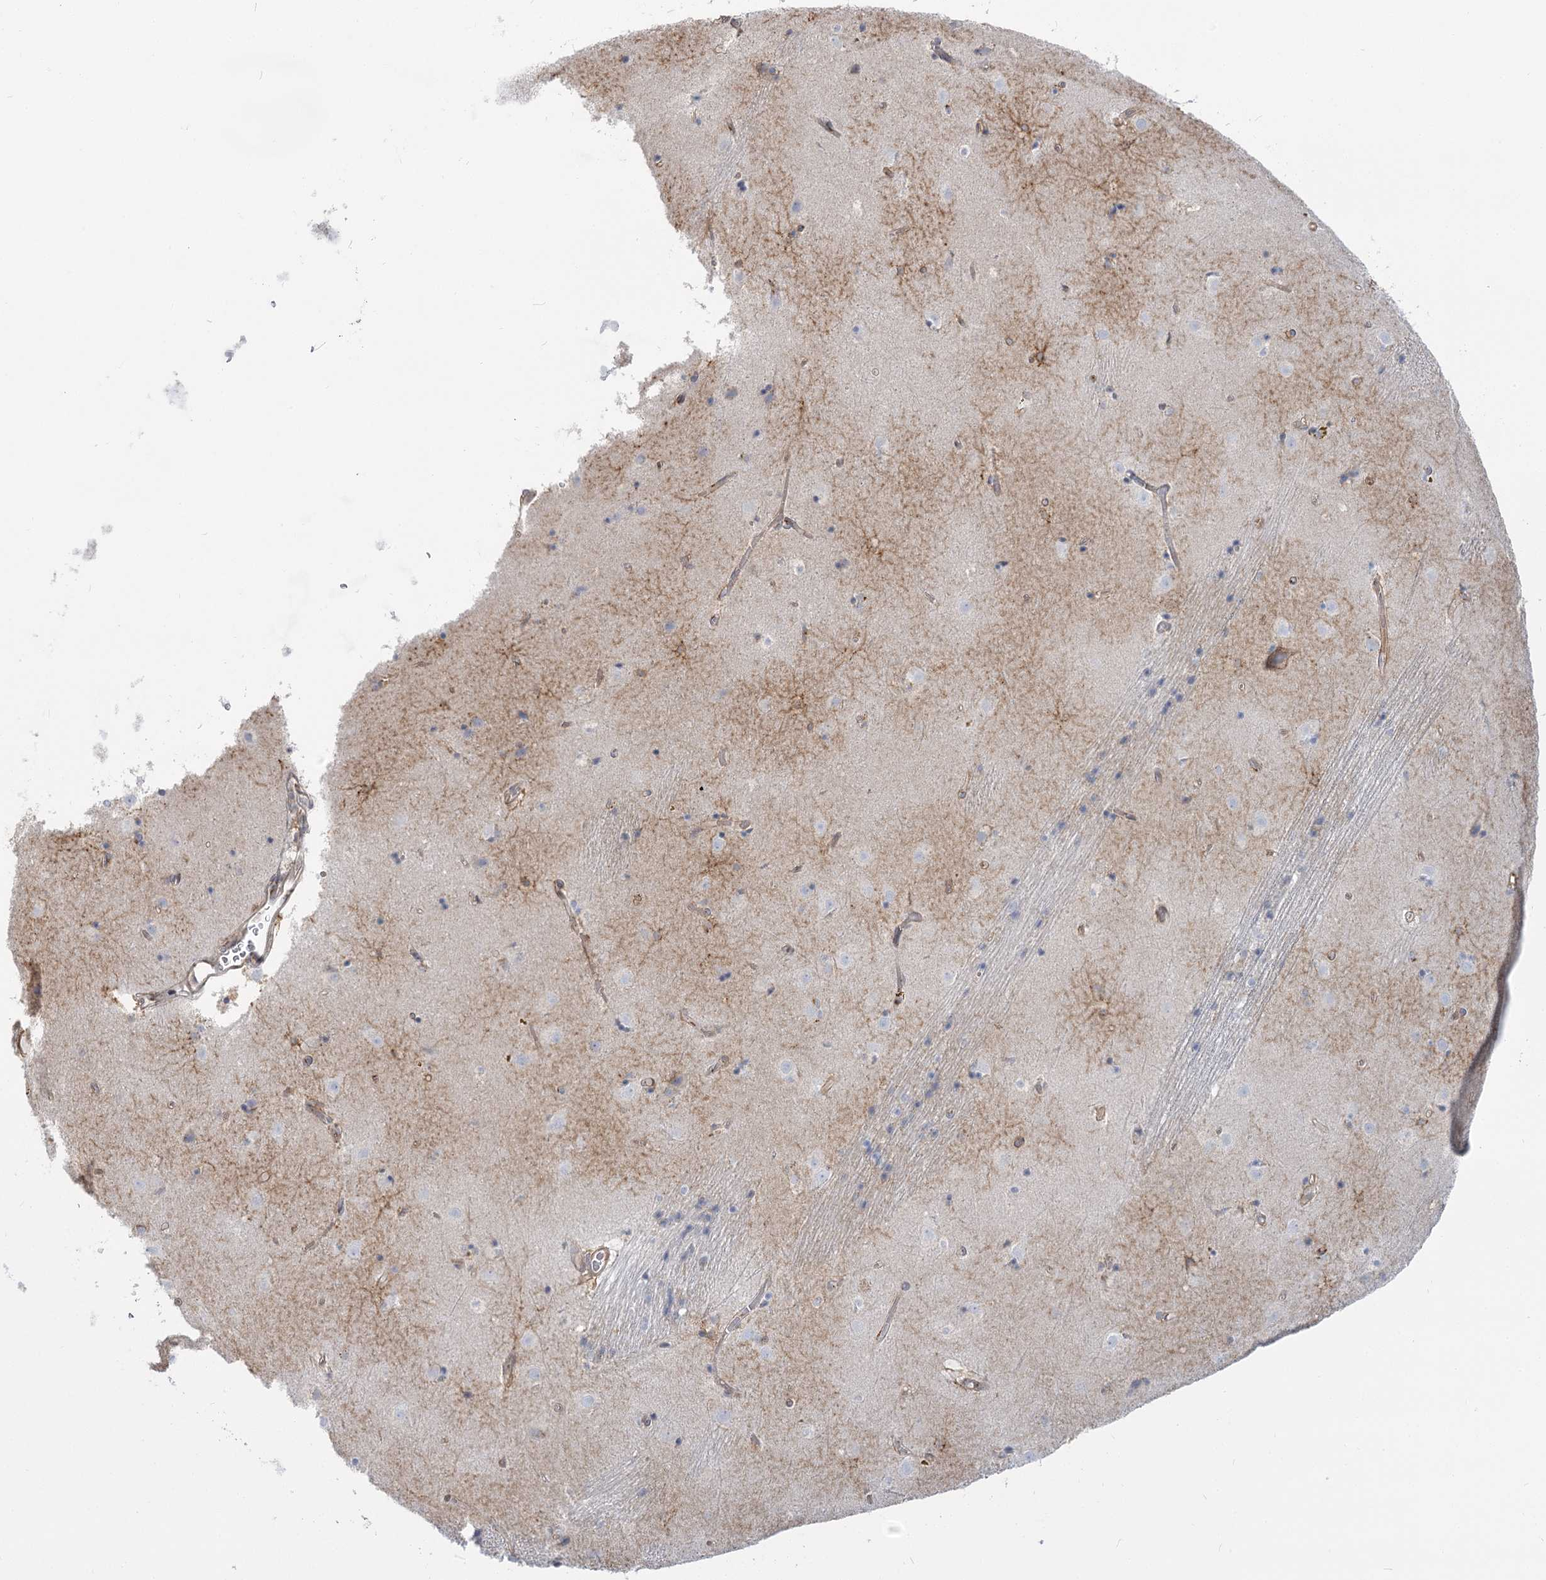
{"staining": {"intensity": "moderate", "quantity": "<25%", "location": "cytoplasmic/membranous"}, "tissue": "caudate", "cell_type": "Glial cells", "image_type": "normal", "snomed": [{"axis": "morphology", "description": "Normal tissue, NOS"}, {"axis": "topography", "description": "Lateral ventricle wall"}], "caption": "Approximately <25% of glial cells in unremarkable human caudate show moderate cytoplasmic/membranous protein staining as visualized by brown immunohistochemical staining.", "gene": "MTMR3", "patient": {"sex": "male", "age": 70}}